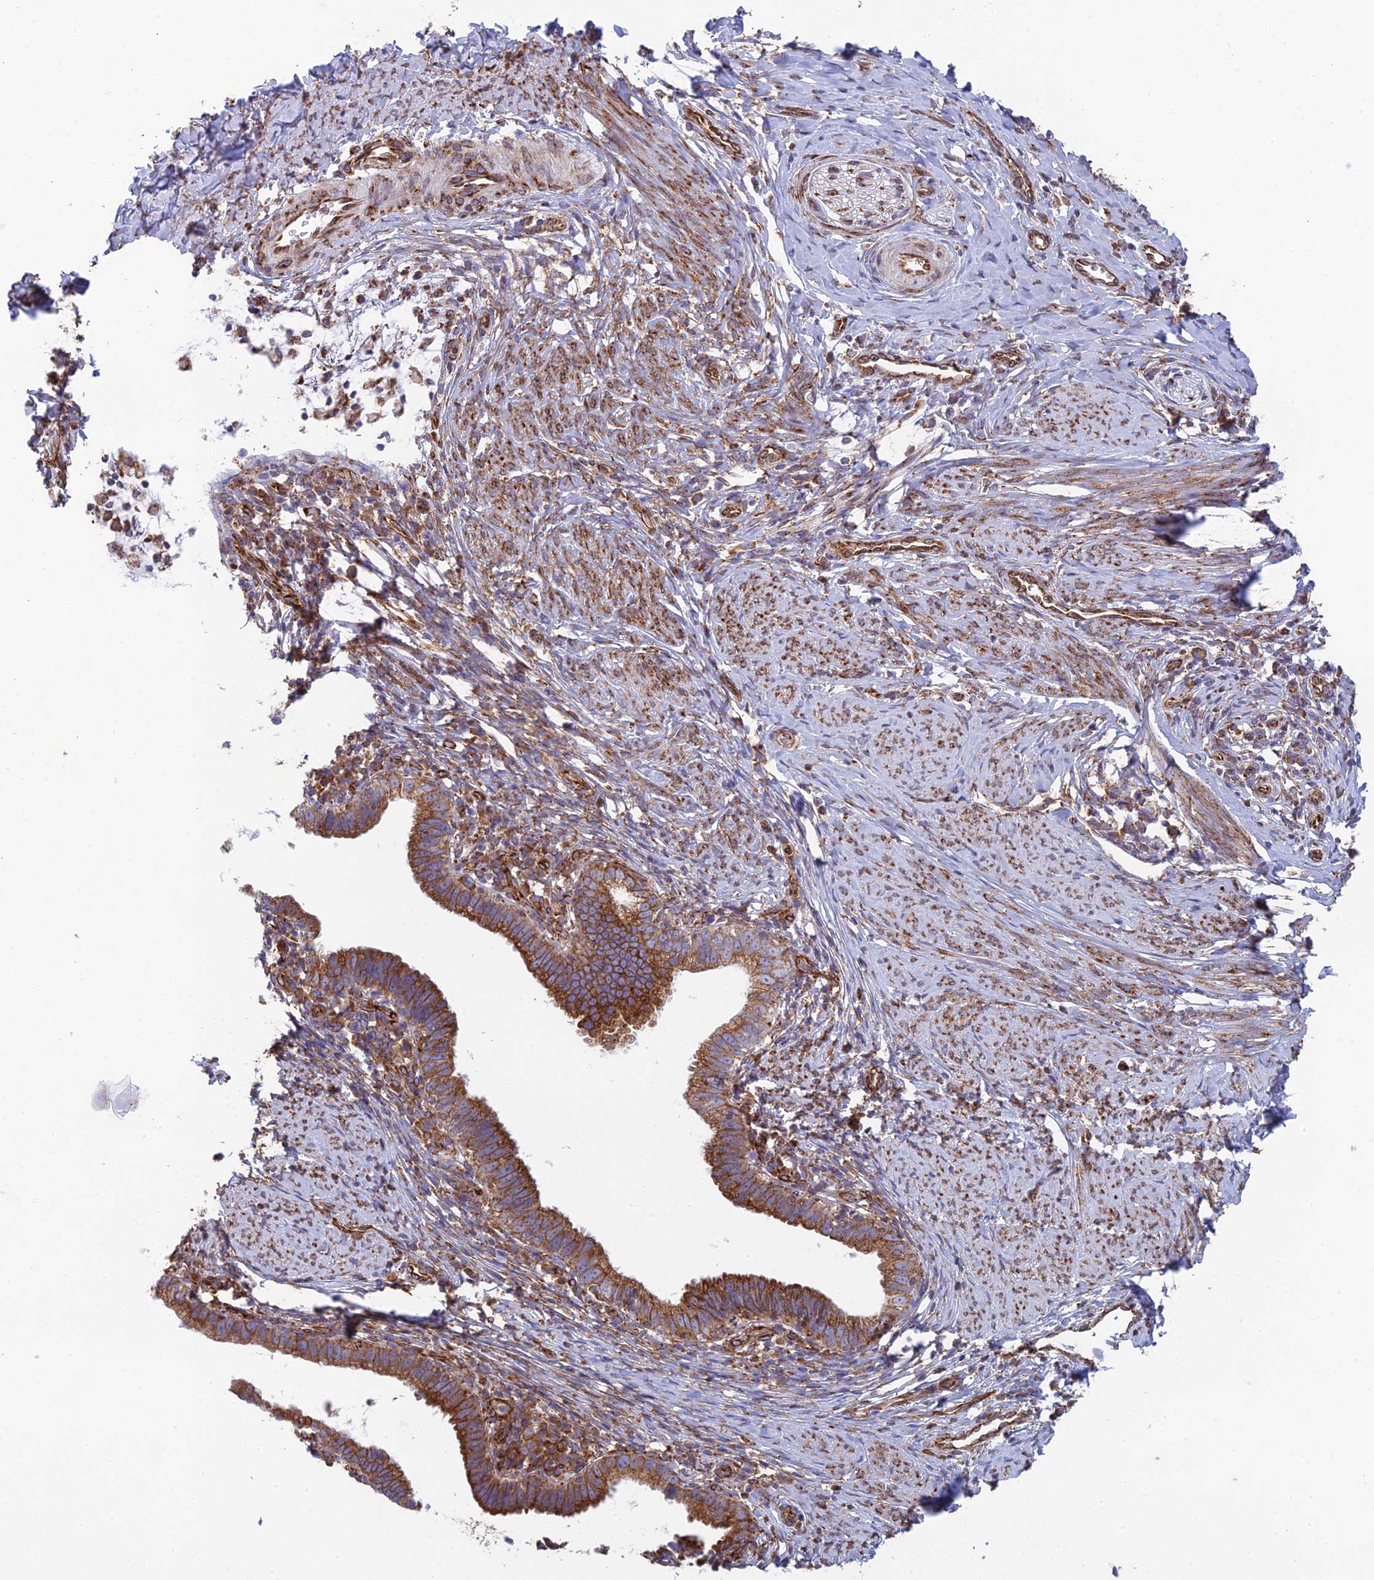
{"staining": {"intensity": "moderate", "quantity": ">75%", "location": "cytoplasmic/membranous"}, "tissue": "cervical cancer", "cell_type": "Tumor cells", "image_type": "cancer", "snomed": [{"axis": "morphology", "description": "Adenocarcinoma, NOS"}, {"axis": "topography", "description": "Cervix"}], "caption": "DAB (3,3'-diaminobenzidine) immunohistochemical staining of human cervical cancer exhibits moderate cytoplasmic/membranous protein positivity in approximately >75% of tumor cells. (Stains: DAB (3,3'-diaminobenzidine) in brown, nuclei in blue, Microscopy: brightfield microscopy at high magnification).", "gene": "CCDC69", "patient": {"sex": "female", "age": 36}}